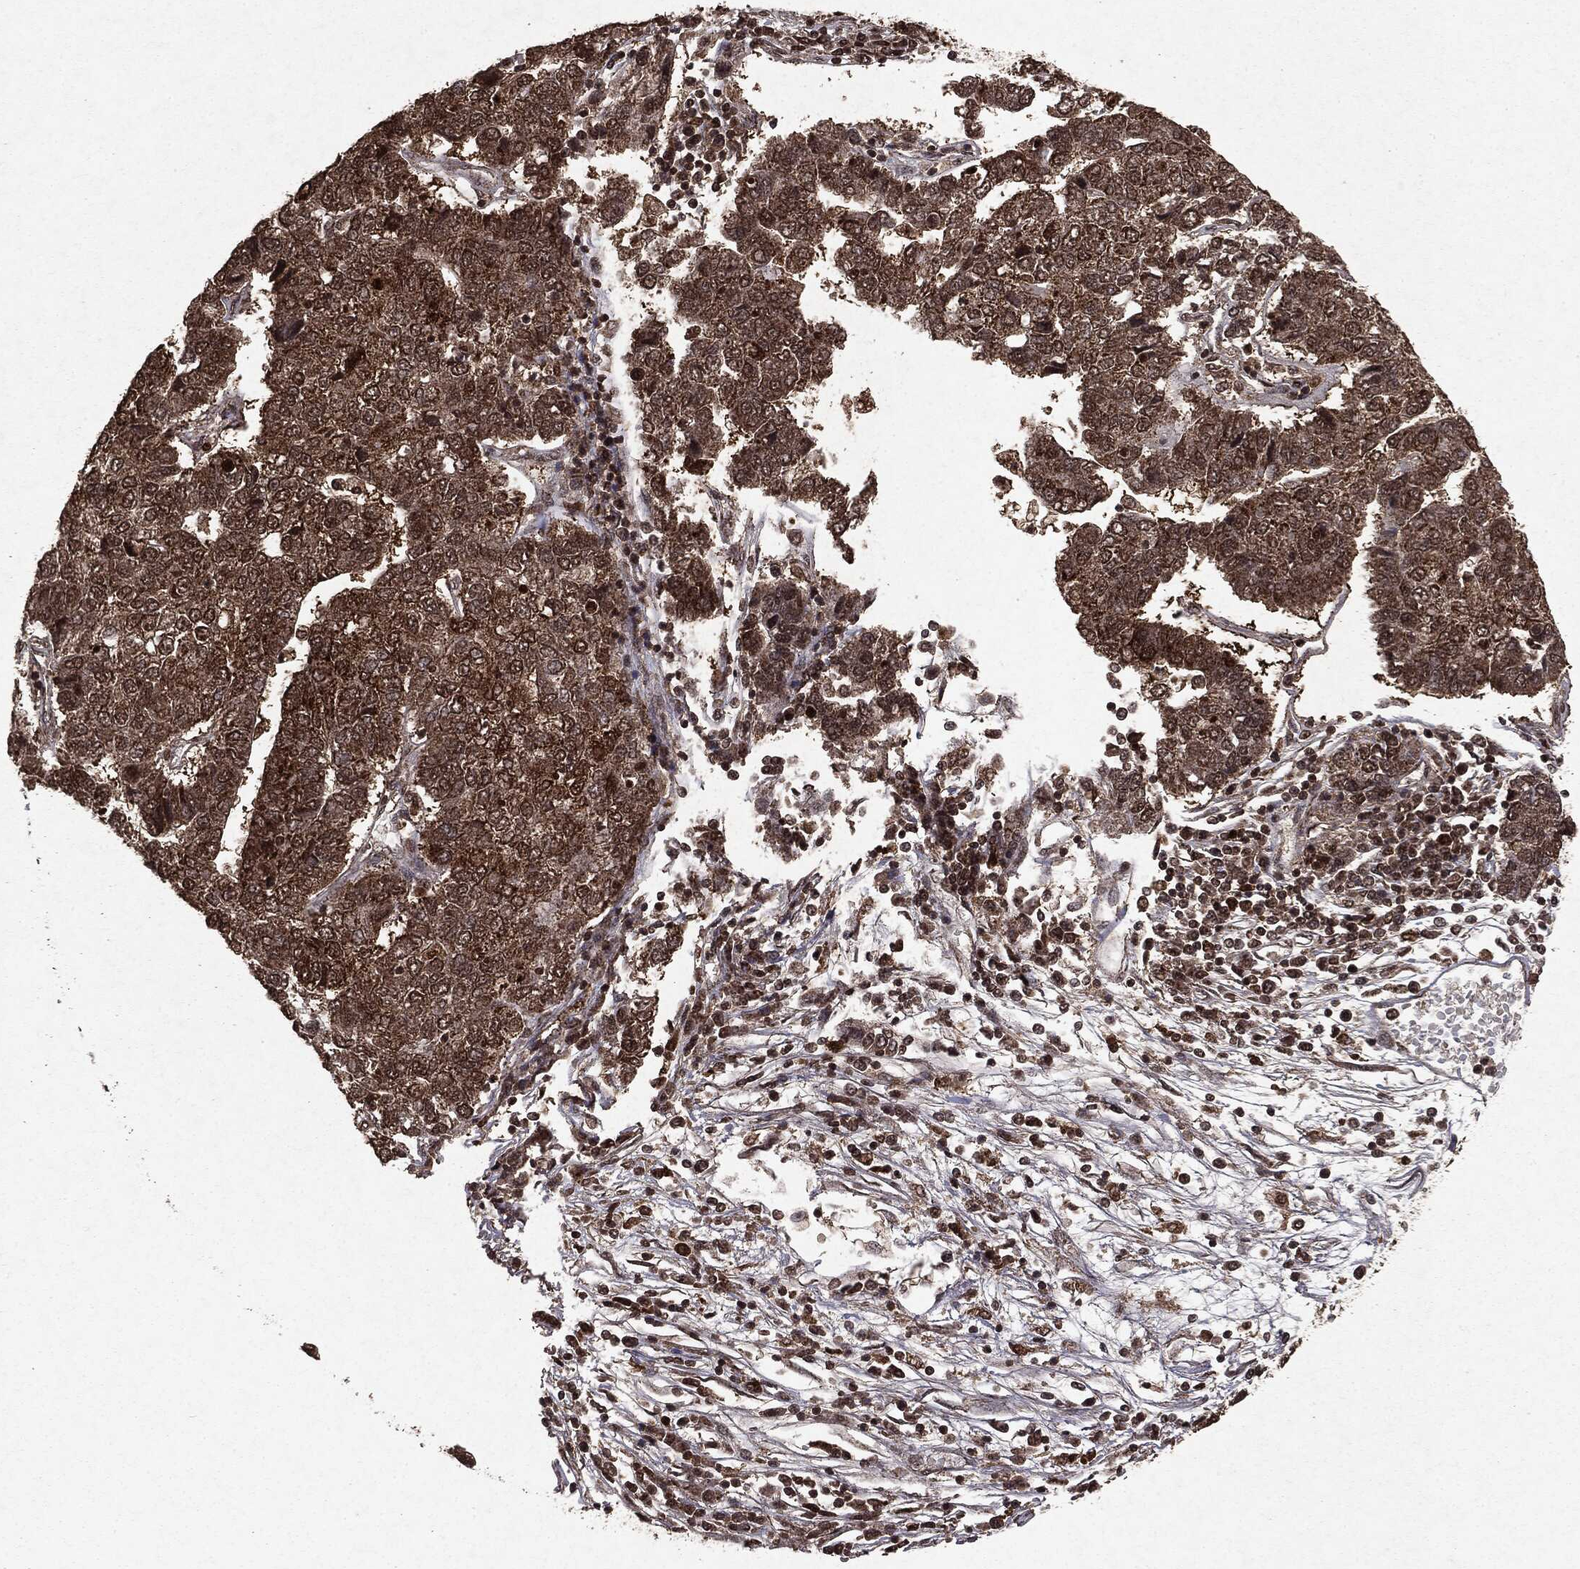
{"staining": {"intensity": "moderate", "quantity": ">75%", "location": "cytoplasmic/membranous,nuclear"}, "tissue": "pancreatic cancer", "cell_type": "Tumor cells", "image_type": "cancer", "snomed": [{"axis": "morphology", "description": "Adenocarcinoma, NOS"}, {"axis": "topography", "description": "Pancreas"}], "caption": "Adenocarcinoma (pancreatic) stained with DAB (3,3'-diaminobenzidine) IHC shows medium levels of moderate cytoplasmic/membranous and nuclear expression in approximately >75% of tumor cells. Nuclei are stained in blue.", "gene": "PEBP1", "patient": {"sex": "female", "age": 61}}